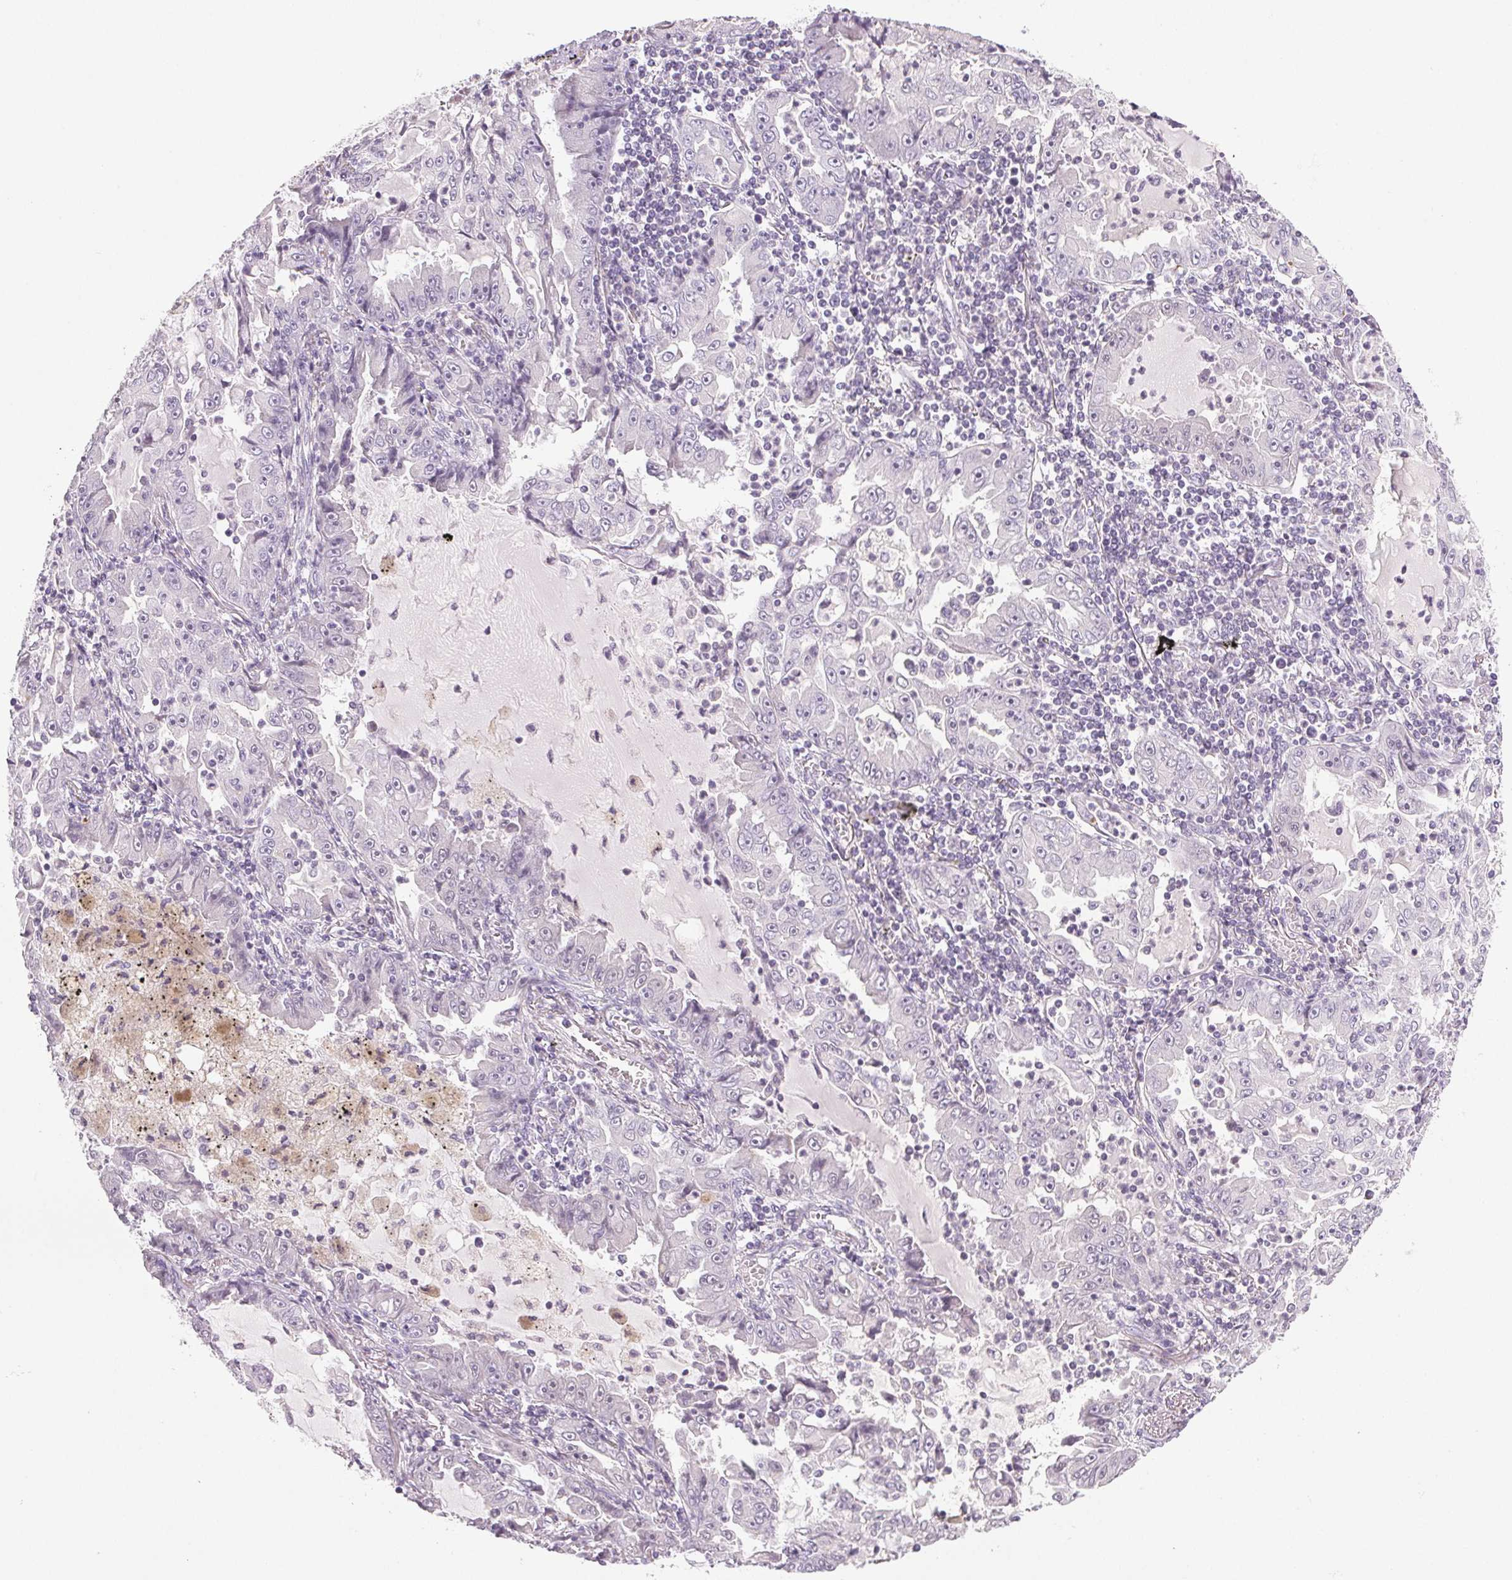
{"staining": {"intensity": "negative", "quantity": "none", "location": "none"}, "tissue": "lung cancer", "cell_type": "Tumor cells", "image_type": "cancer", "snomed": [{"axis": "morphology", "description": "Adenocarcinoma, NOS"}, {"axis": "topography", "description": "Lung"}], "caption": "This image is of adenocarcinoma (lung) stained with immunohistochemistry to label a protein in brown with the nuclei are counter-stained blue. There is no staining in tumor cells.", "gene": "COL7A1", "patient": {"sex": "female", "age": 52}}